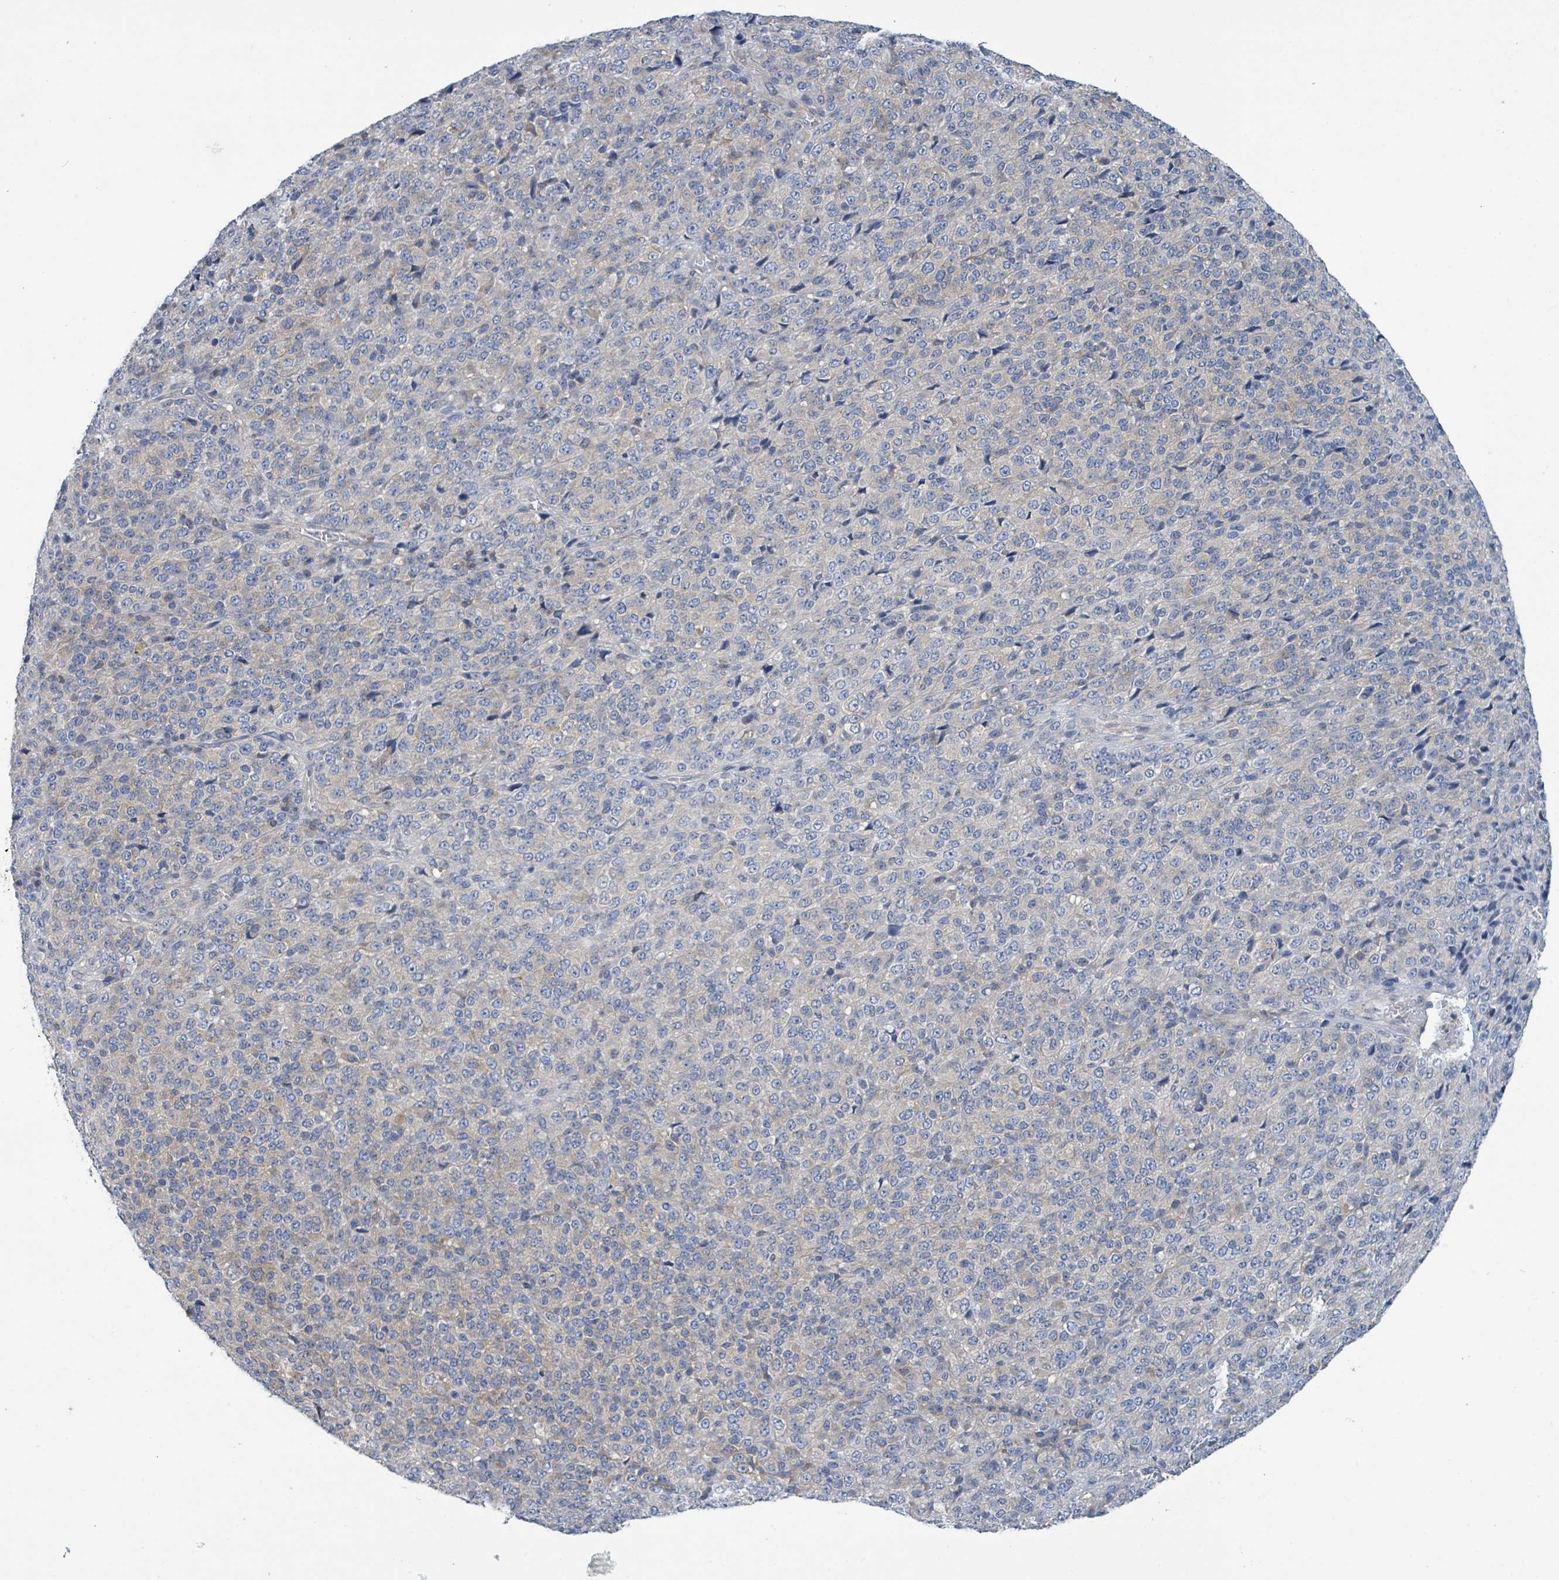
{"staining": {"intensity": "negative", "quantity": "none", "location": "none"}, "tissue": "melanoma", "cell_type": "Tumor cells", "image_type": "cancer", "snomed": [{"axis": "morphology", "description": "Malignant melanoma, Metastatic site"}, {"axis": "topography", "description": "Brain"}], "caption": "This image is of malignant melanoma (metastatic site) stained with IHC to label a protein in brown with the nuclei are counter-stained blue. There is no positivity in tumor cells. (DAB immunohistochemistry (IHC) with hematoxylin counter stain).", "gene": "DGKZ", "patient": {"sex": "female", "age": 56}}